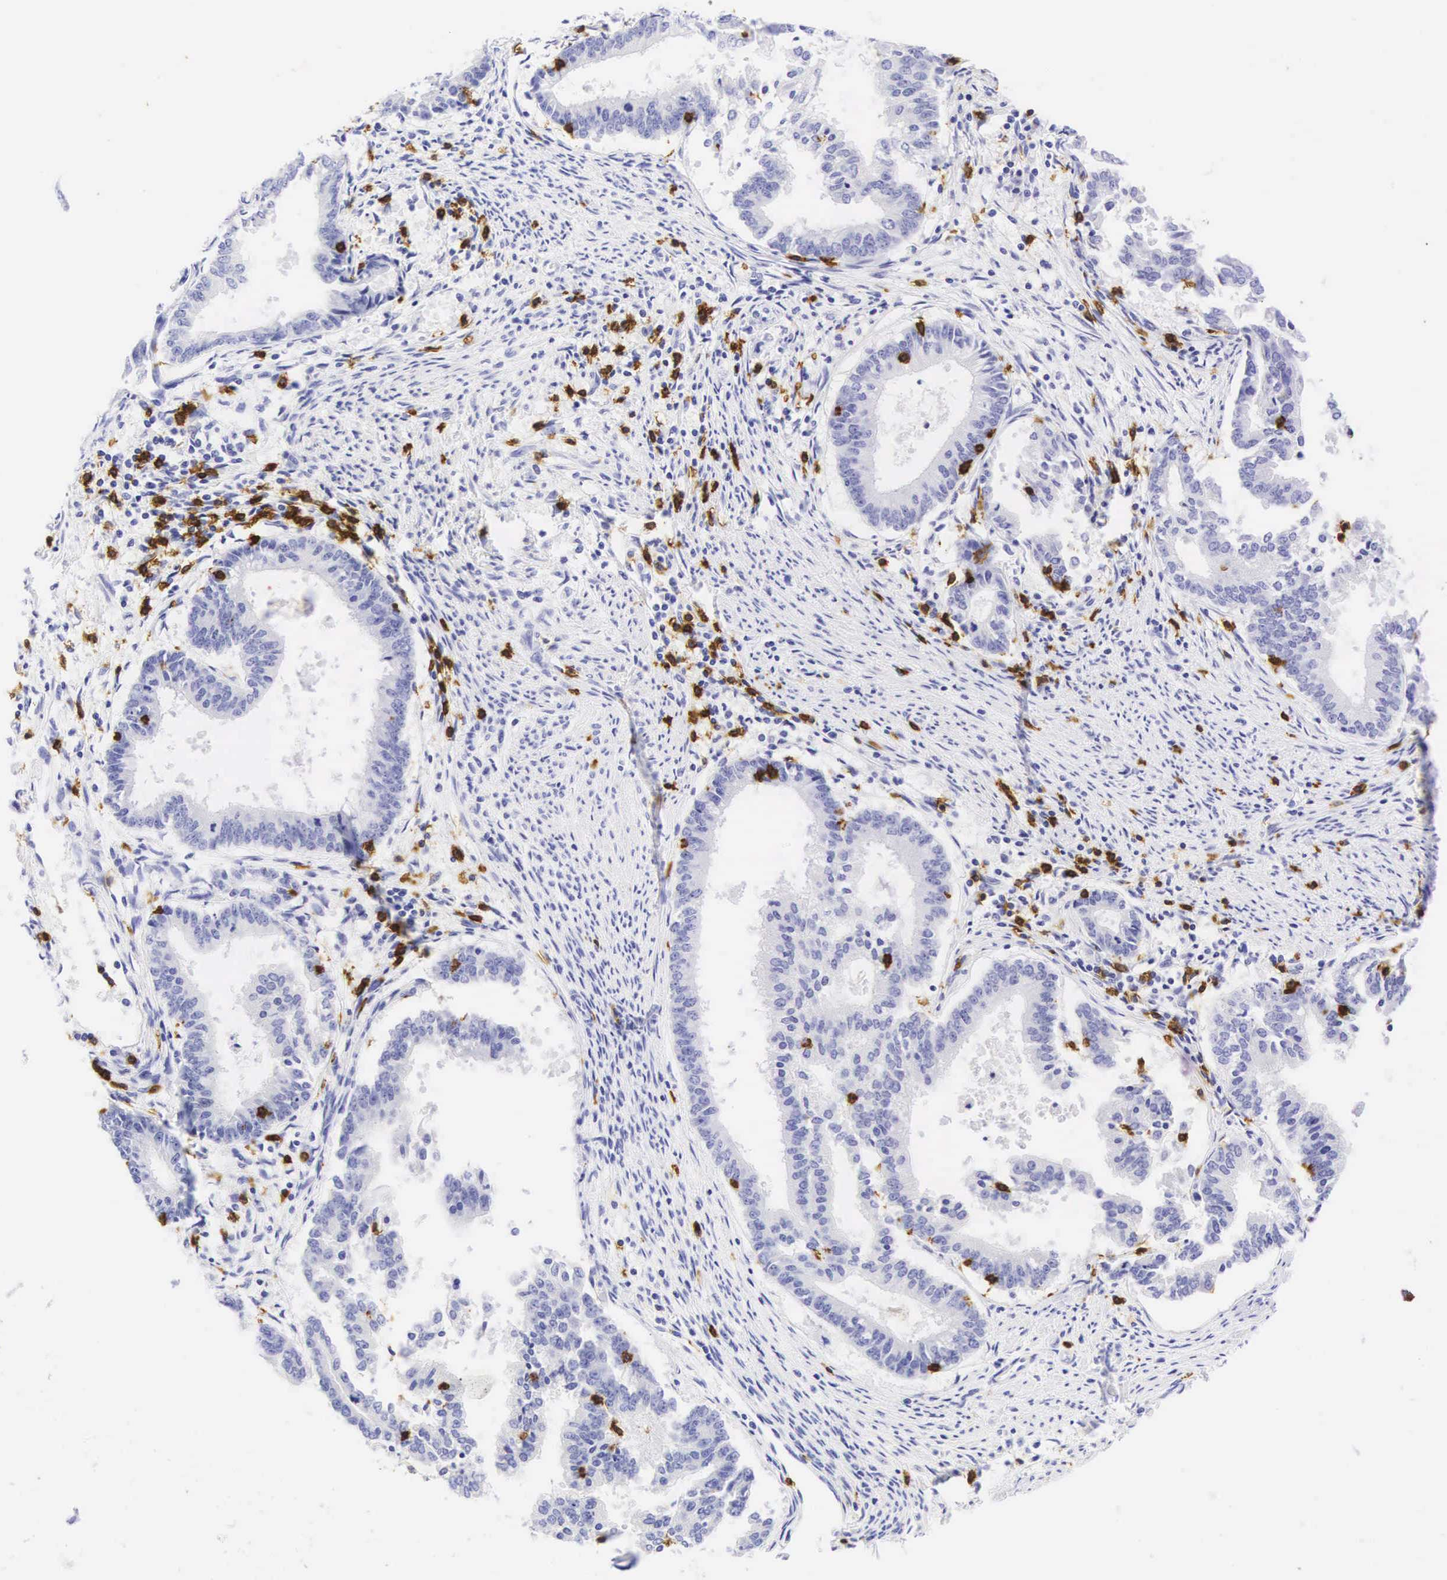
{"staining": {"intensity": "negative", "quantity": "none", "location": "none"}, "tissue": "endometrial cancer", "cell_type": "Tumor cells", "image_type": "cancer", "snomed": [{"axis": "morphology", "description": "Adenocarcinoma, NOS"}, {"axis": "topography", "description": "Endometrium"}], "caption": "Tumor cells show no significant expression in endometrial adenocarcinoma.", "gene": "CD8A", "patient": {"sex": "female", "age": 63}}